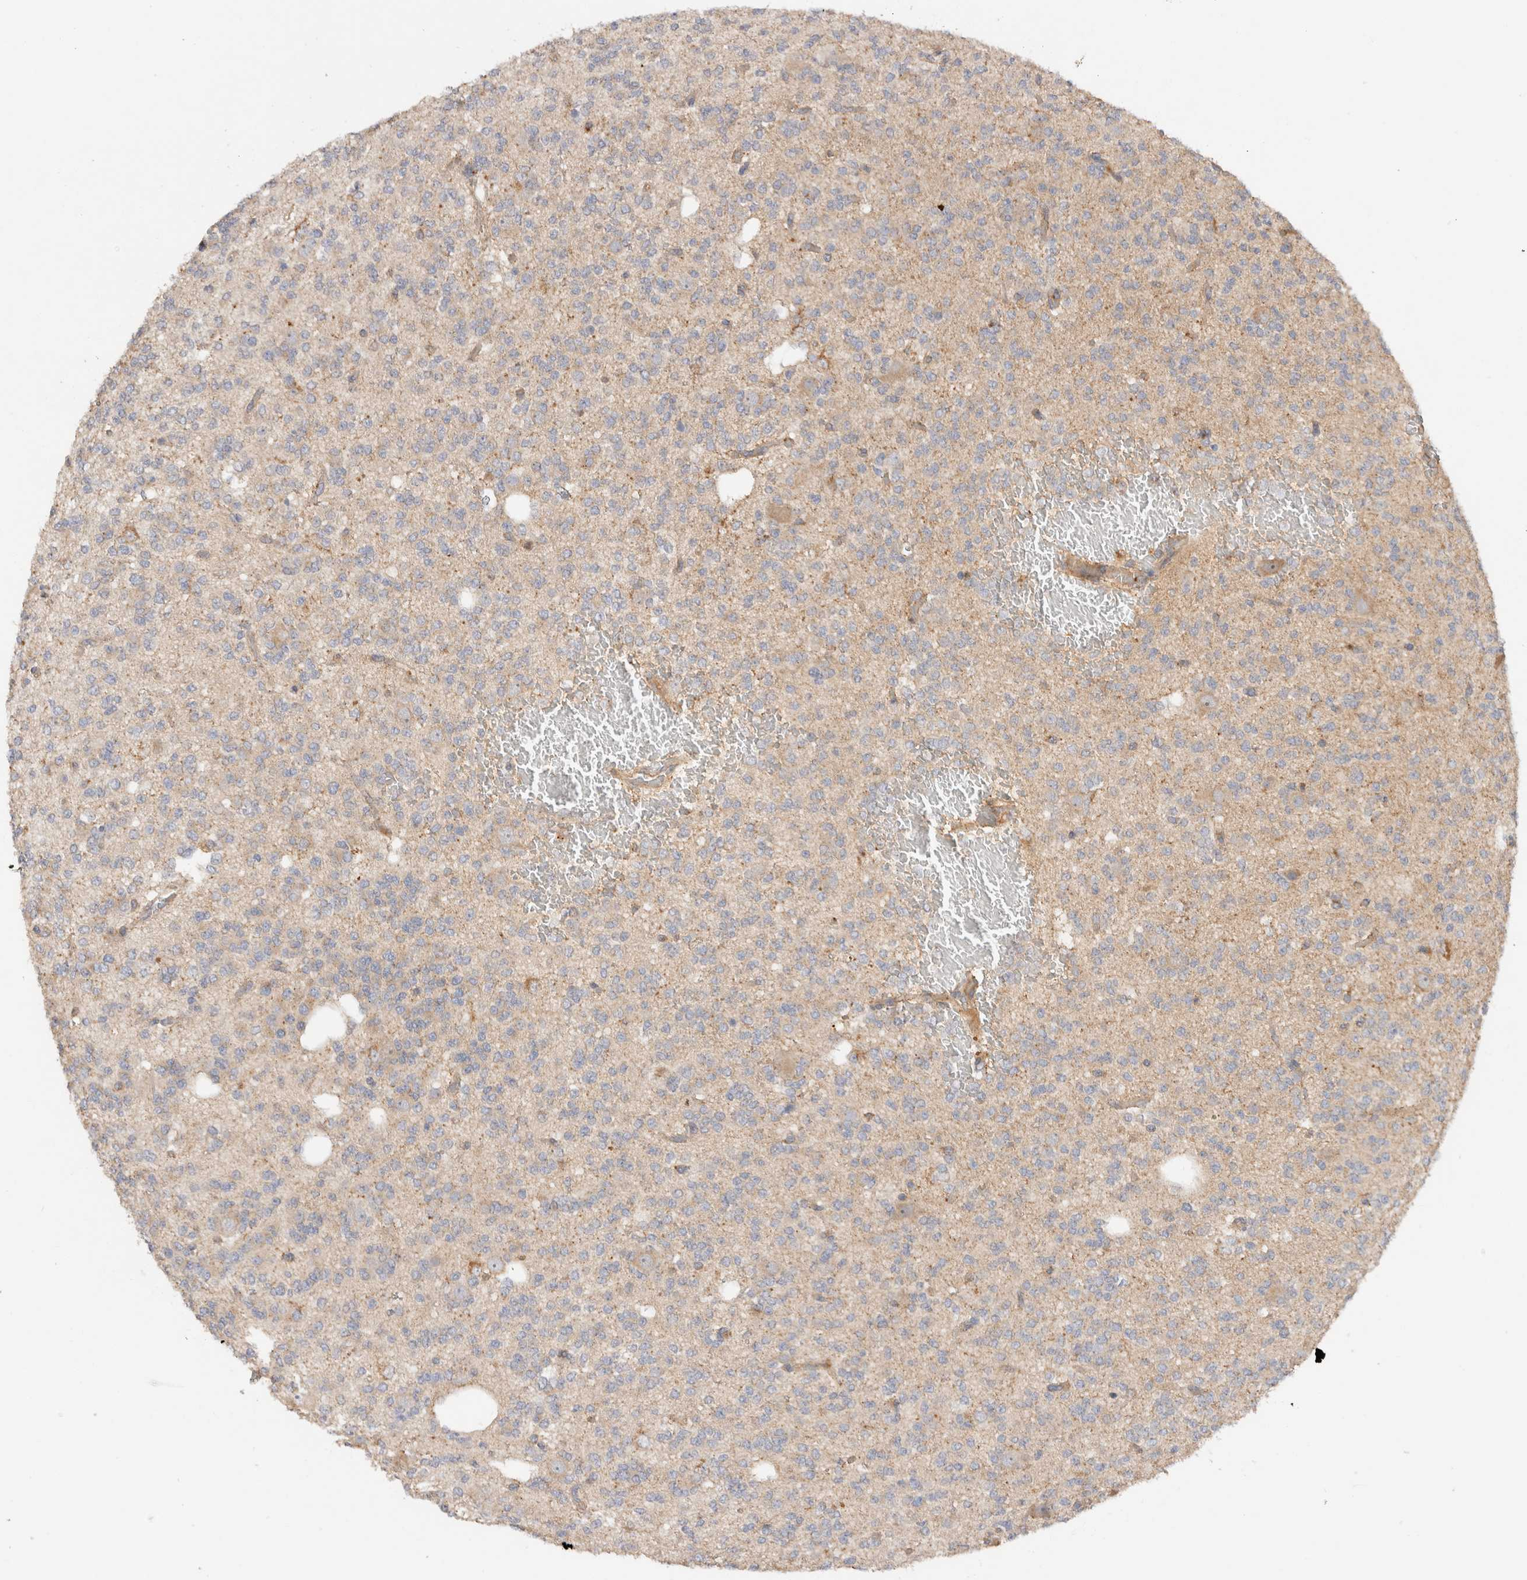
{"staining": {"intensity": "weak", "quantity": "<25%", "location": "cytoplasmic/membranous"}, "tissue": "glioma", "cell_type": "Tumor cells", "image_type": "cancer", "snomed": [{"axis": "morphology", "description": "Glioma, malignant, Low grade"}, {"axis": "topography", "description": "Brain"}], "caption": "IHC photomicrograph of neoplastic tissue: glioma stained with DAB reveals no significant protein positivity in tumor cells.", "gene": "SGK3", "patient": {"sex": "male", "age": 38}}